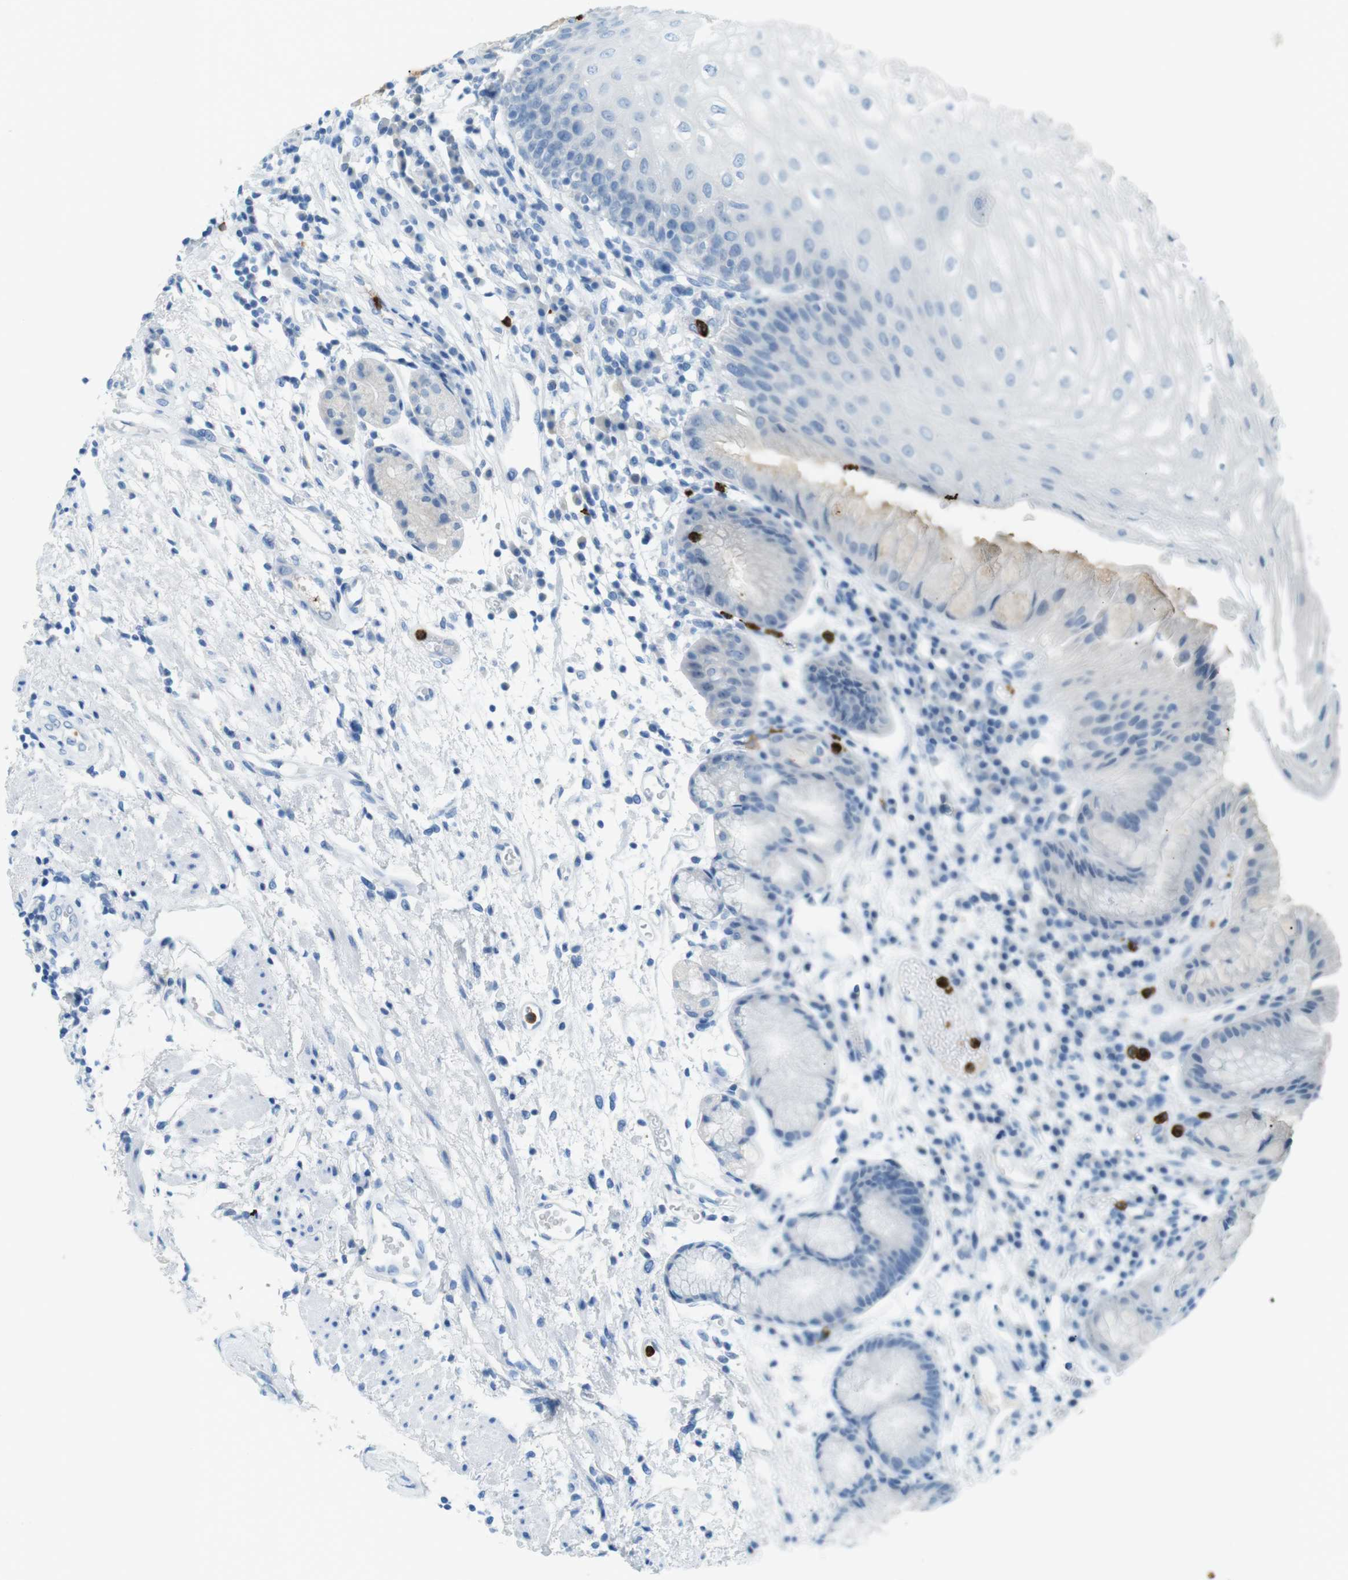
{"staining": {"intensity": "negative", "quantity": "none", "location": "none"}, "tissue": "stomach", "cell_type": "Glandular cells", "image_type": "normal", "snomed": [{"axis": "morphology", "description": "Normal tissue, NOS"}, {"axis": "topography", "description": "Stomach, upper"}], "caption": "This is a micrograph of immunohistochemistry staining of normal stomach, which shows no staining in glandular cells. The staining was performed using DAB to visualize the protein expression in brown, while the nuclei were stained in blue with hematoxylin (Magnification: 20x).", "gene": "MCEMP1", "patient": {"sex": "male", "age": 72}}